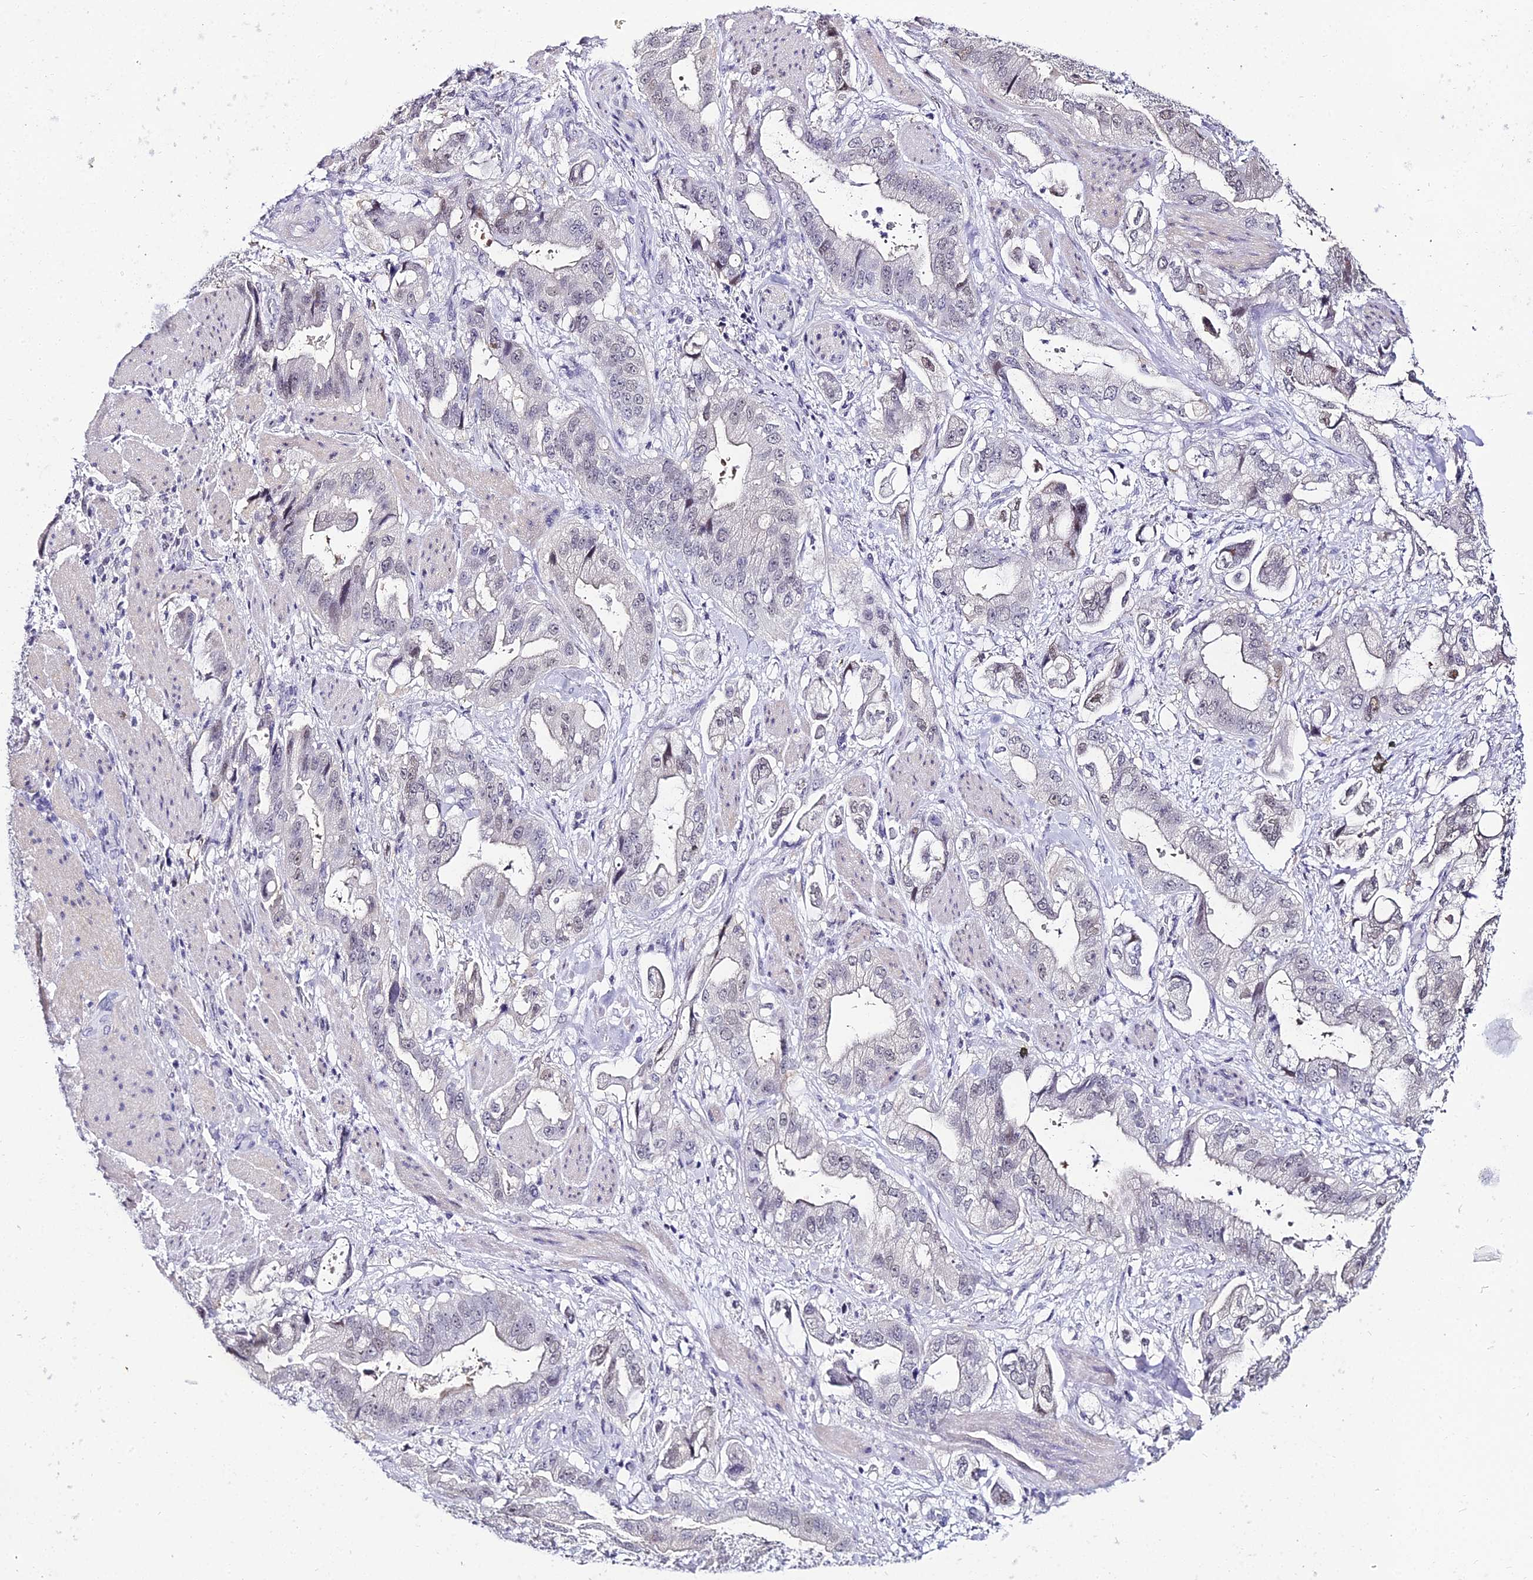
{"staining": {"intensity": "negative", "quantity": "none", "location": "none"}, "tissue": "stomach cancer", "cell_type": "Tumor cells", "image_type": "cancer", "snomed": [{"axis": "morphology", "description": "Adenocarcinoma, NOS"}, {"axis": "topography", "description": "Stomach"}], "caption": "High magnification brightfield microscopy of stomach adenocarcinoma stained with DAB (brown) and counterstained with hematoxylin (blue): tumor cells show no significant positivity. Nuclei are stained in blue.", "gene": "ABHD14A-ACY1", "patient": {"sex": "male", "age": 62}}